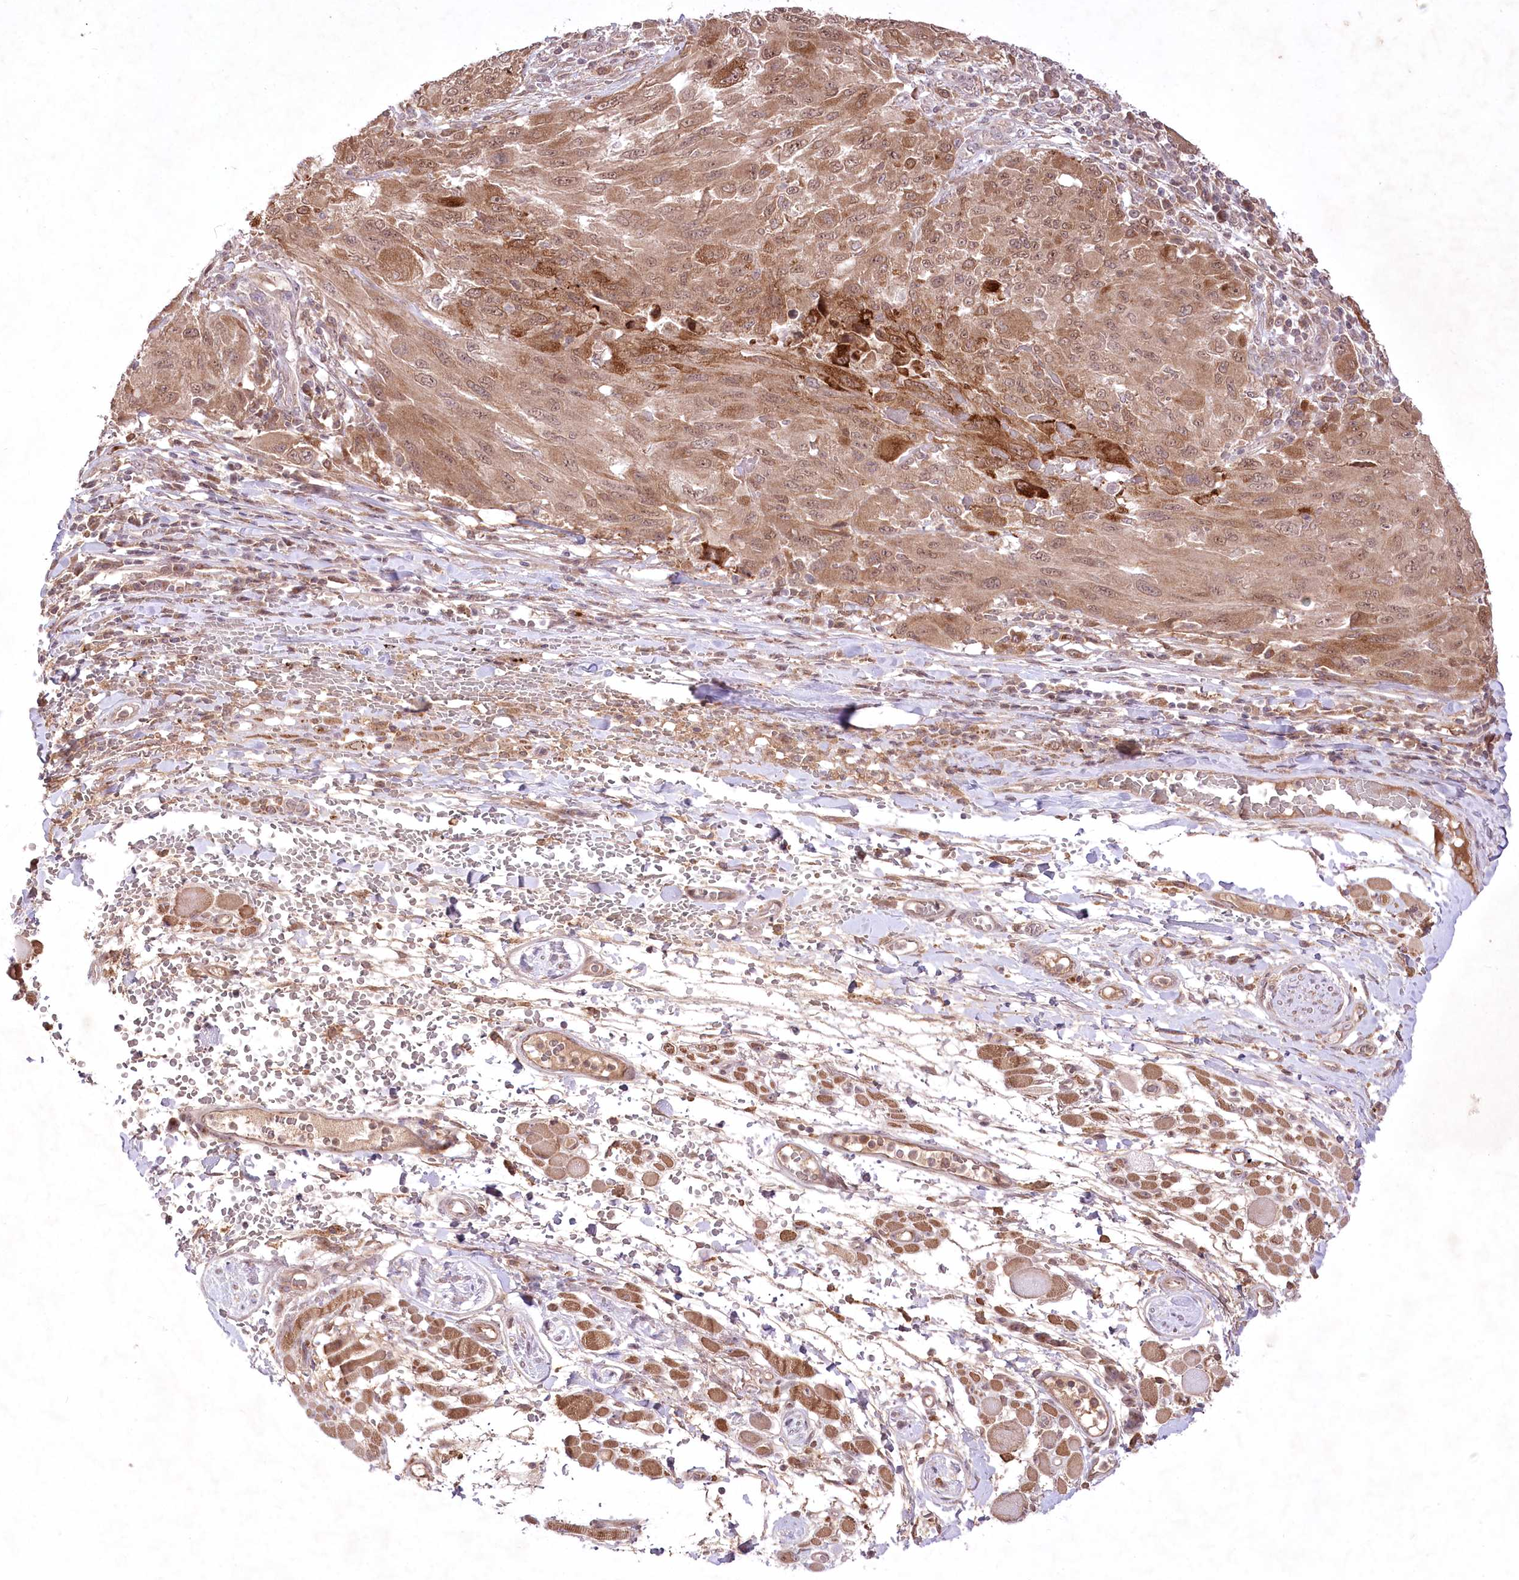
{"staining": {"intensity": "moderate", "quantity": ">75%", "location": "cytoplasmic/membranous,nuclear"}, "tissue": "melanoma", "cell_type": "Tumor cells", "image_type": "cancer", "snomed": [{"axis": "morphology", "description": "Malignant melanoma, NOS"}, {"axis": "topography", "description": "Skin"}], "caption": "Immunohistochemistry image of neoplastic tissue: malignant melanoma stained using immunohistochemistry displays medium levels of moderate protein expression localized specifically in the cytoplasmic/membranous and nuclear of tumor cells, appearing as a cytoplasmic/membranous and nuclear brown color.", "gene": "HELT", "patient": {"sex": "female", "age": 91}}